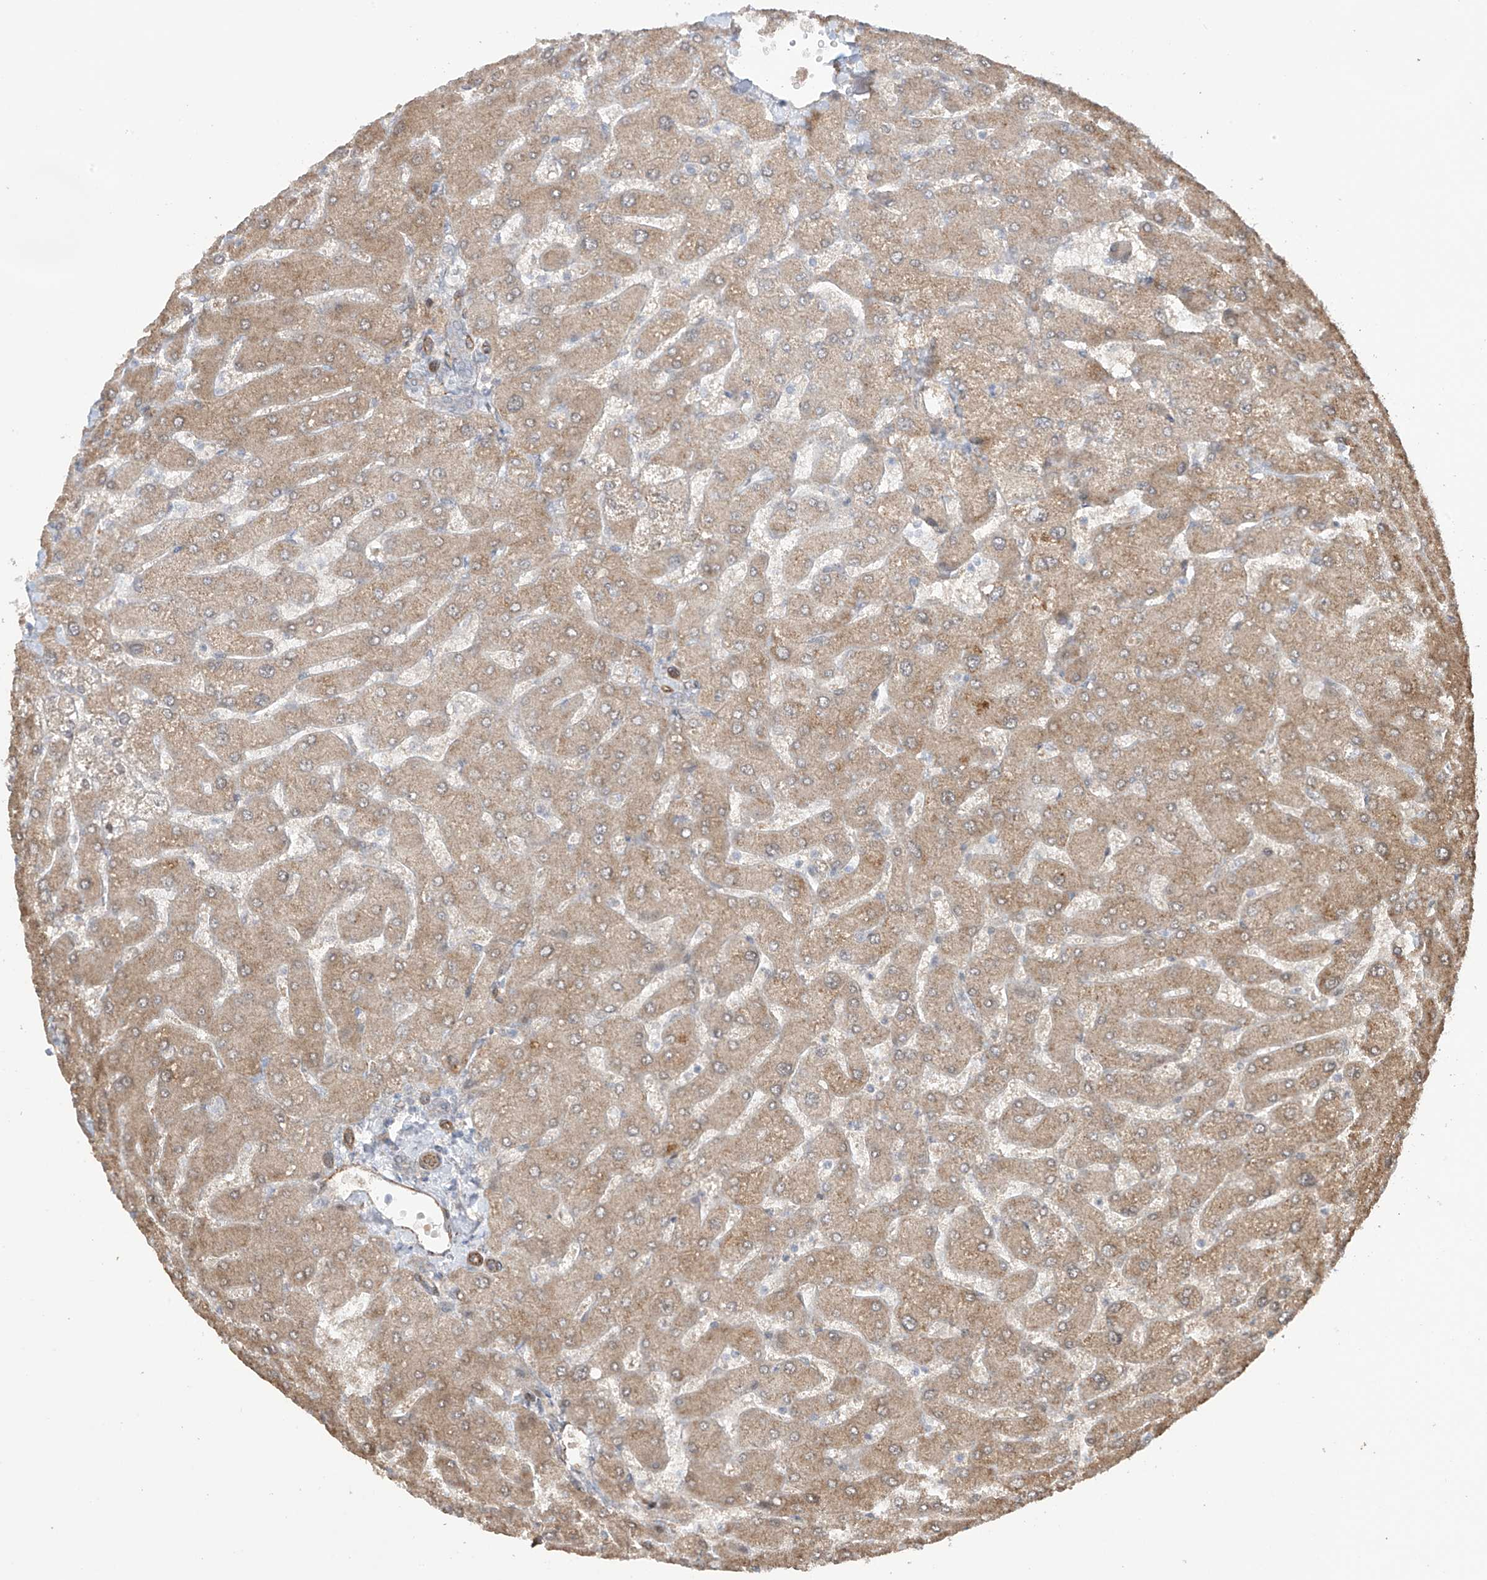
{"staining": {"intensity": "weak", "quantity": "<25%", "location": "cytoplasmic/membranous"}, "tissue": "liver", "cell_type": "Cholangiocytes", "image_type": "normal", "snomed": [{"axis": "morphology", "description": "Normal tissue, NOS"}, {"axis": "topography", "description": "Liver"}], "caption": "Liver was stained to show a protein in brown. There is no significant positivity in cholangiocytes. The staining was performed using DAB (3,3'-diaminobenzidine) to visualize the protein expression in brown, while the nuclei were stained in blue with hematoxylin (Magnification: 20x).", "gene": "TTLL5", "patient": {"sex": "male", "age": 55}}